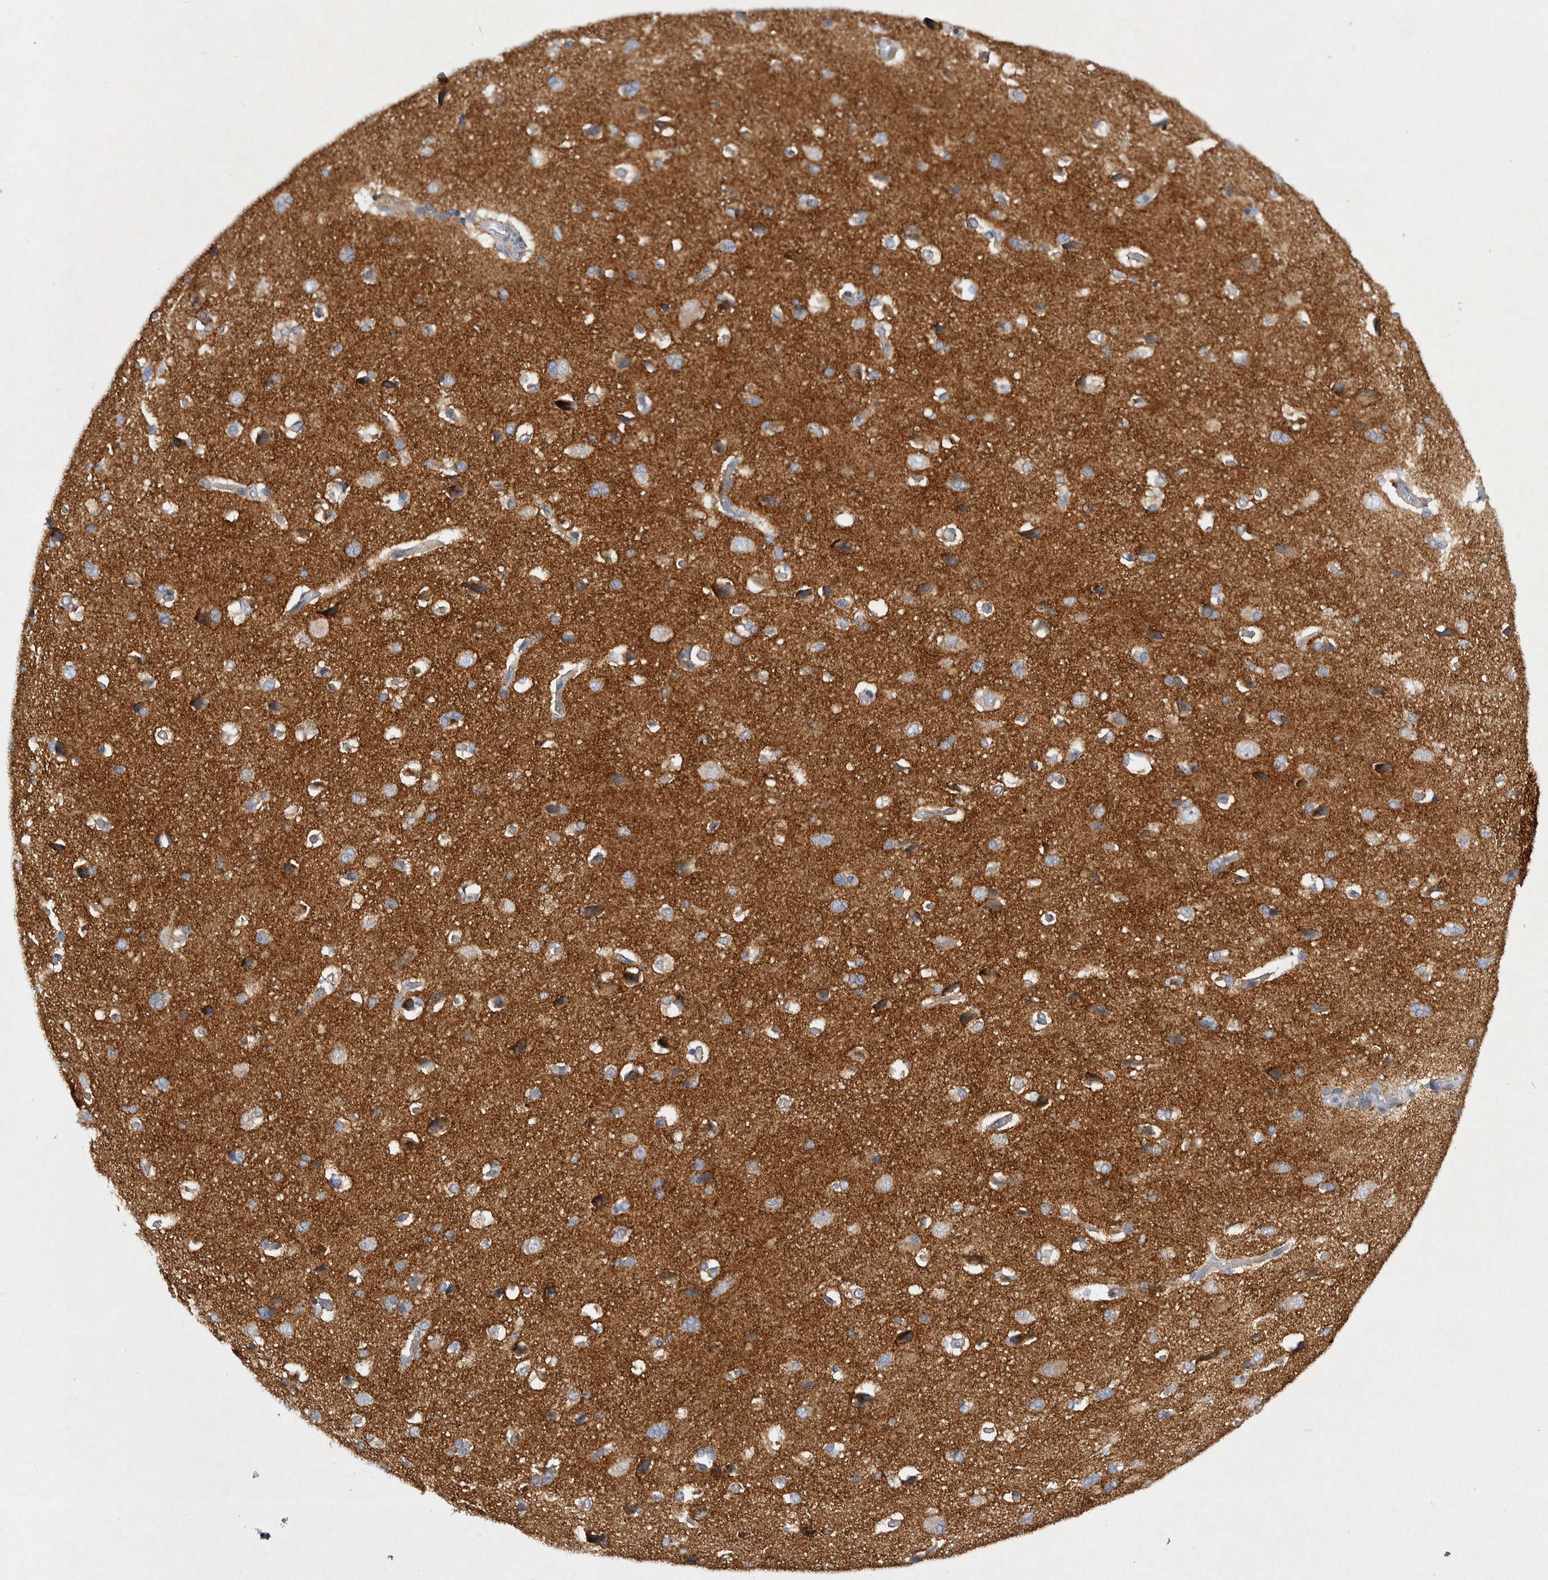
{"staining": {"intensity": "weak", "quantity": "25%-75%", "location": "cytoplasmic/membranous"}, "tissue": "cerebral cortex", "cell_type": "Endothelial cells", "image_type": "normal", "snomed": [{"axis": "morphology", "description": "Normal tissue, NOS"}, {"axis": "topography", "description": "Cerebral cortex"}], "caption": "Protein staining shows weak cytoplasmic/membranous expression in about 25%-75% of endothelial cells in unremarkable cerebral cortex.", "gene": "EDEM3", "patient": {"sex": "male", "age": 62}}